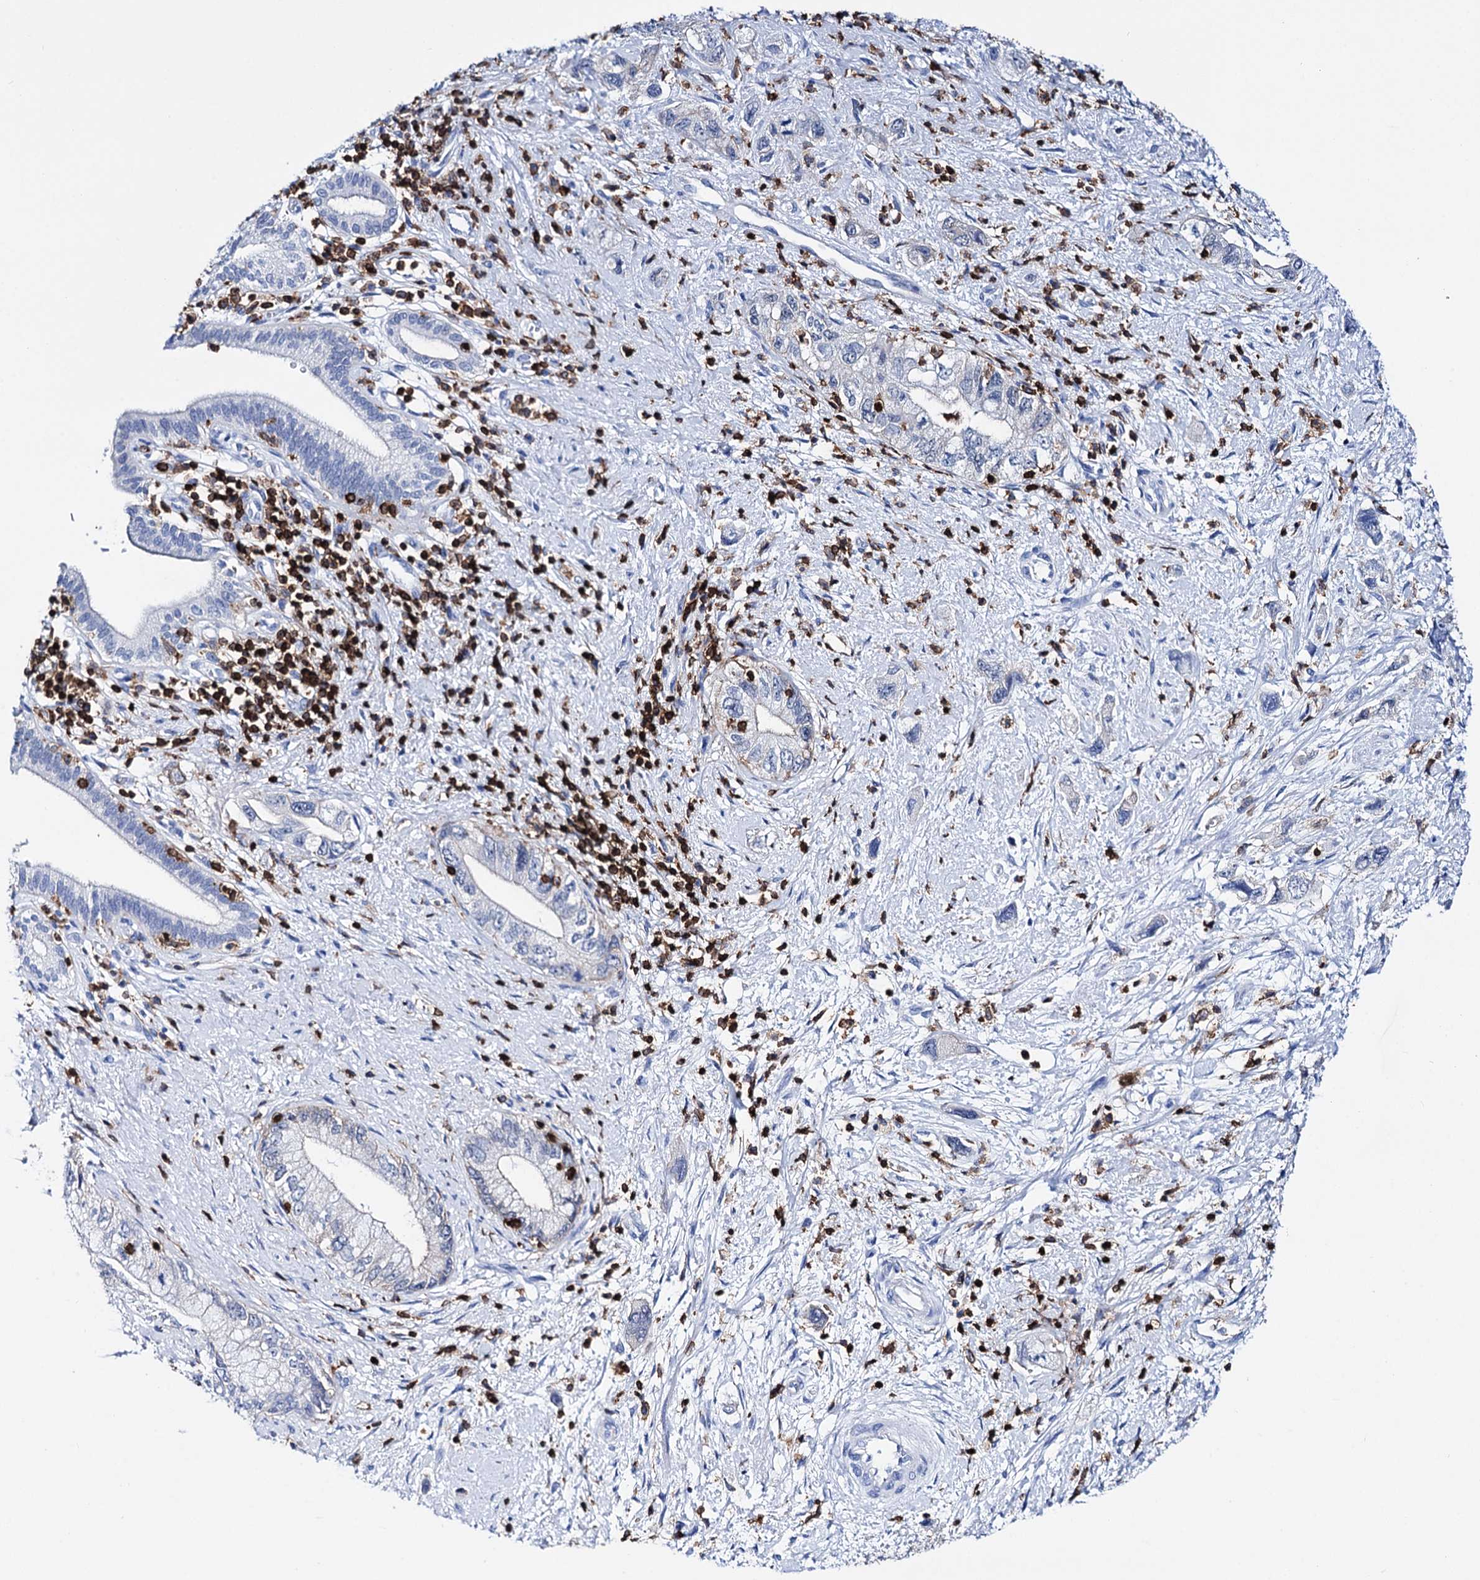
{"staining": {"intensity": "negative", "quantity": "none", "location": "none"}, "tissue": "pancreatic cancer", "cell_type": "Tumor cells", "image_type": "cancer", "snomed": [{"axis": "morphology", "description": "Adenocarcinoma, NOS"}, {"axis": "topography", "description": "Pancreas"}], "caption": "Immunohistochemical staining of pancreatic cancer (adenocarcinoma) shows no significant expression in tumor cells.", "gene": "DEF6", "patient": {"sex": "female", "age": 73}}